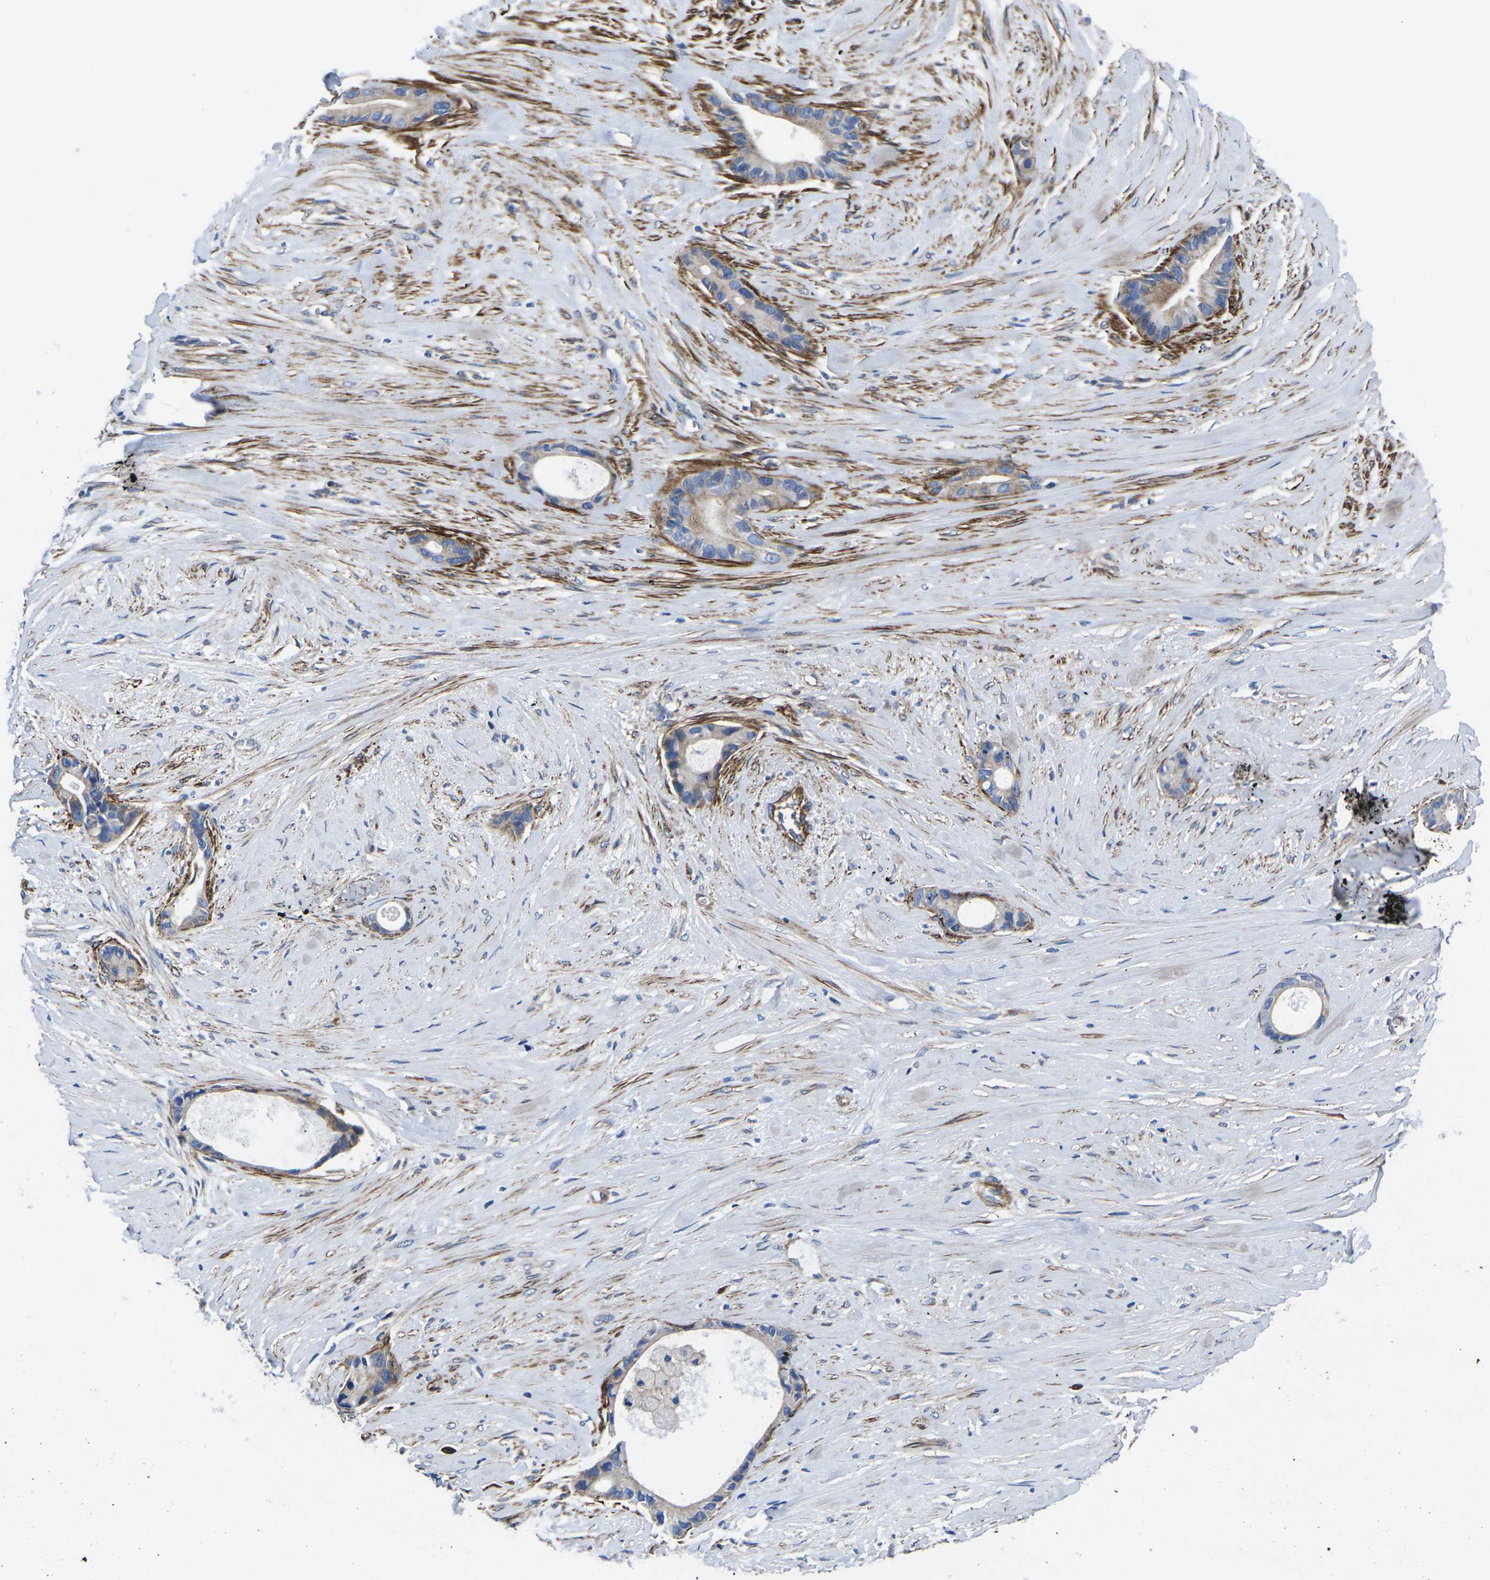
{"staining": {"intensity": "moderate", "quantity": "<25%", "location": "cytoplasmic/membranous"}, "tissue": "liver cancer", "cell_type": "Tumor cells", "image_type": "cancer", "snomed": [{"axis": "morphology", "description": "Cholangiocarcinoma"}, {"axis": "topography", "description": "Liver"}], "caption": "The image shows staining of liver cancer, revealing moderate cytoplasmic/membranous protein staining (brown color) within tumor cells.", "gene": "GPR4", "patient": {"sex": "female", "age": 55}}